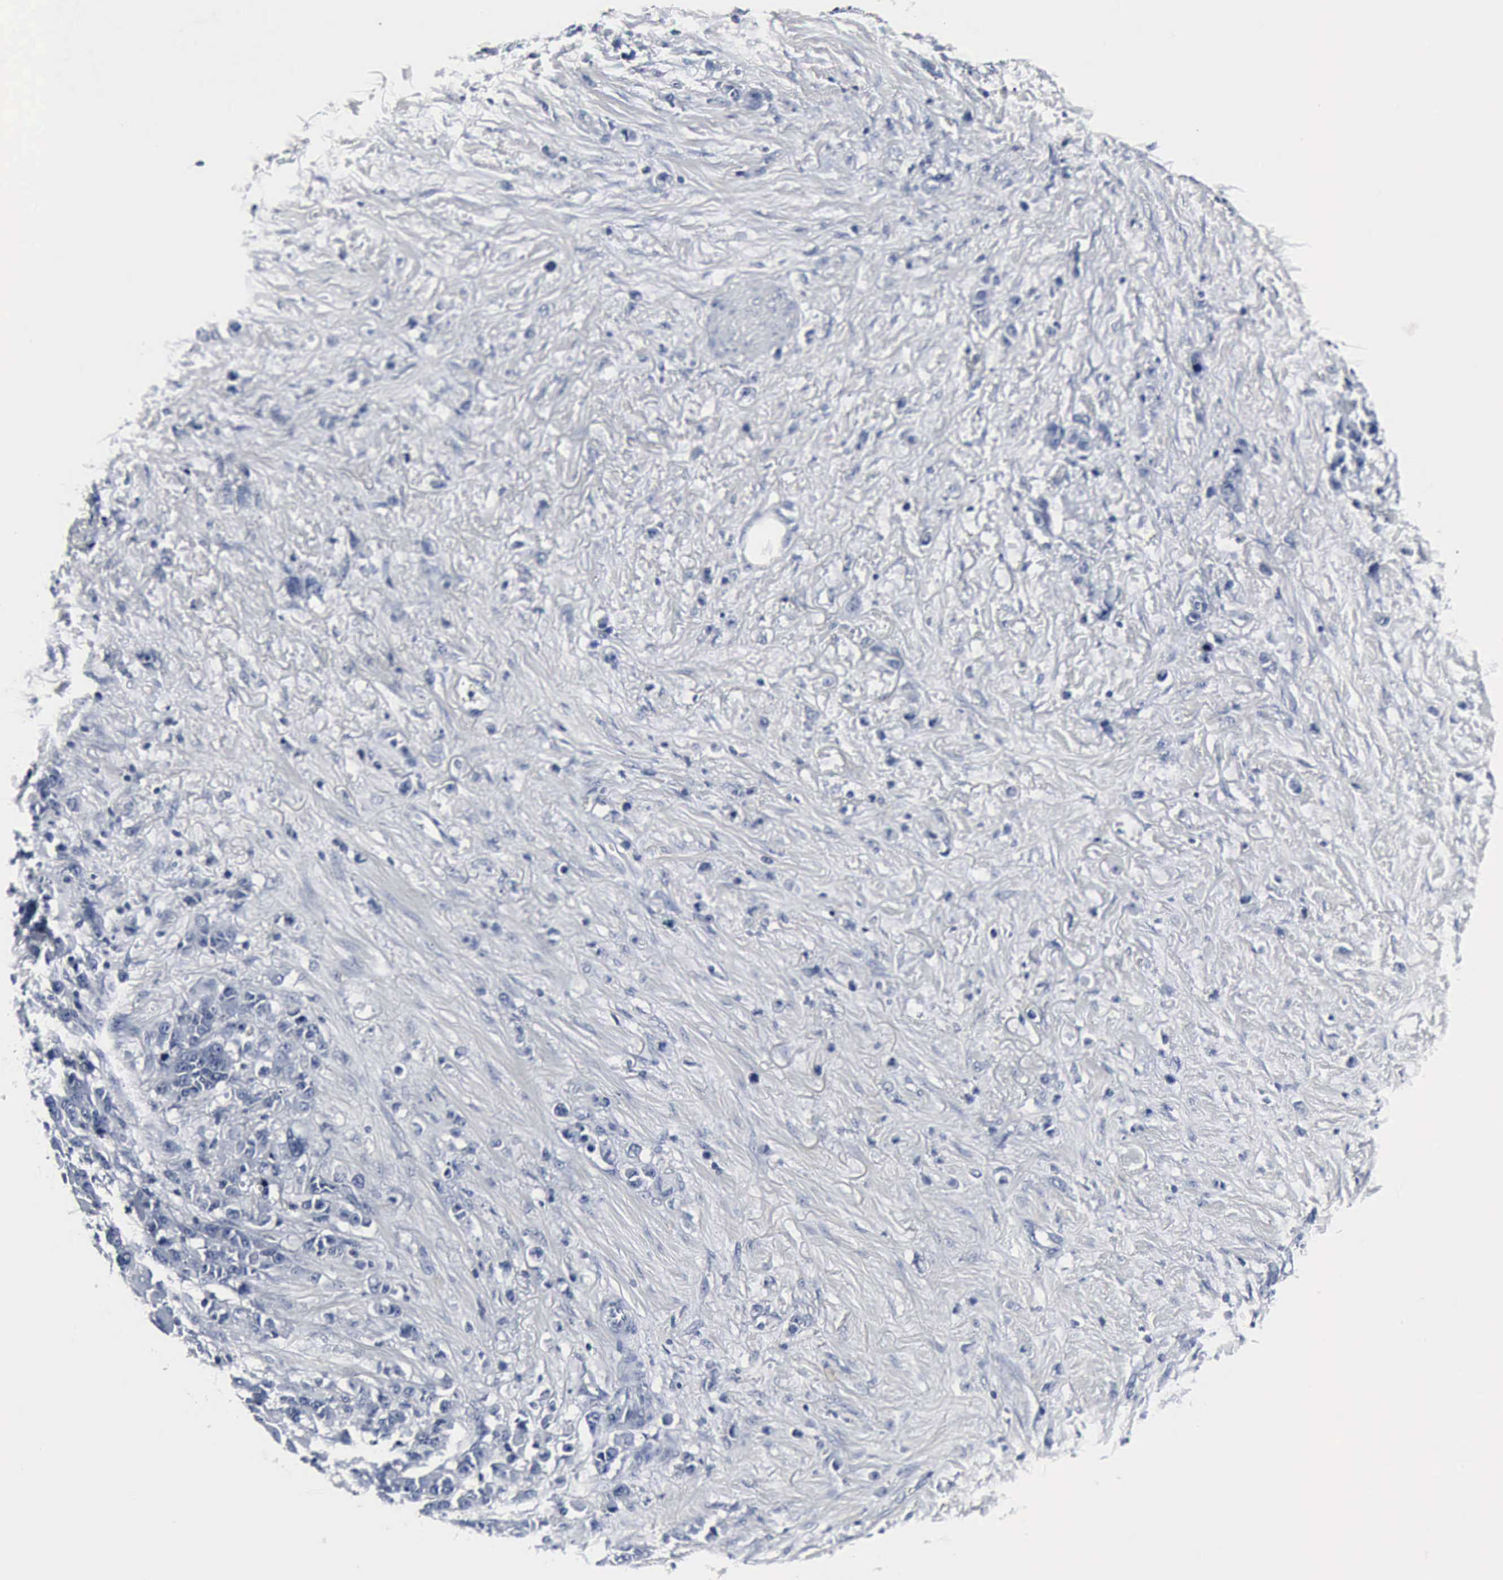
{"staining": {"intensity": "negative", "quantity": "none", "location": "none"}, "tissue": "stomach cancer", "cell_type": "Tumor cells", "image_type": "cancer", "snomed": [{"axis": "morphology", "description": "Adenocarcinoma, NOS"}, {"axis": "topography", "description": "Stomach"}], "caption": "The image shows no staining of tumor cells in stomach adenocarcinoma.", "gene": "SNAP25", "patient": {"sex": "male", "age": 78}}